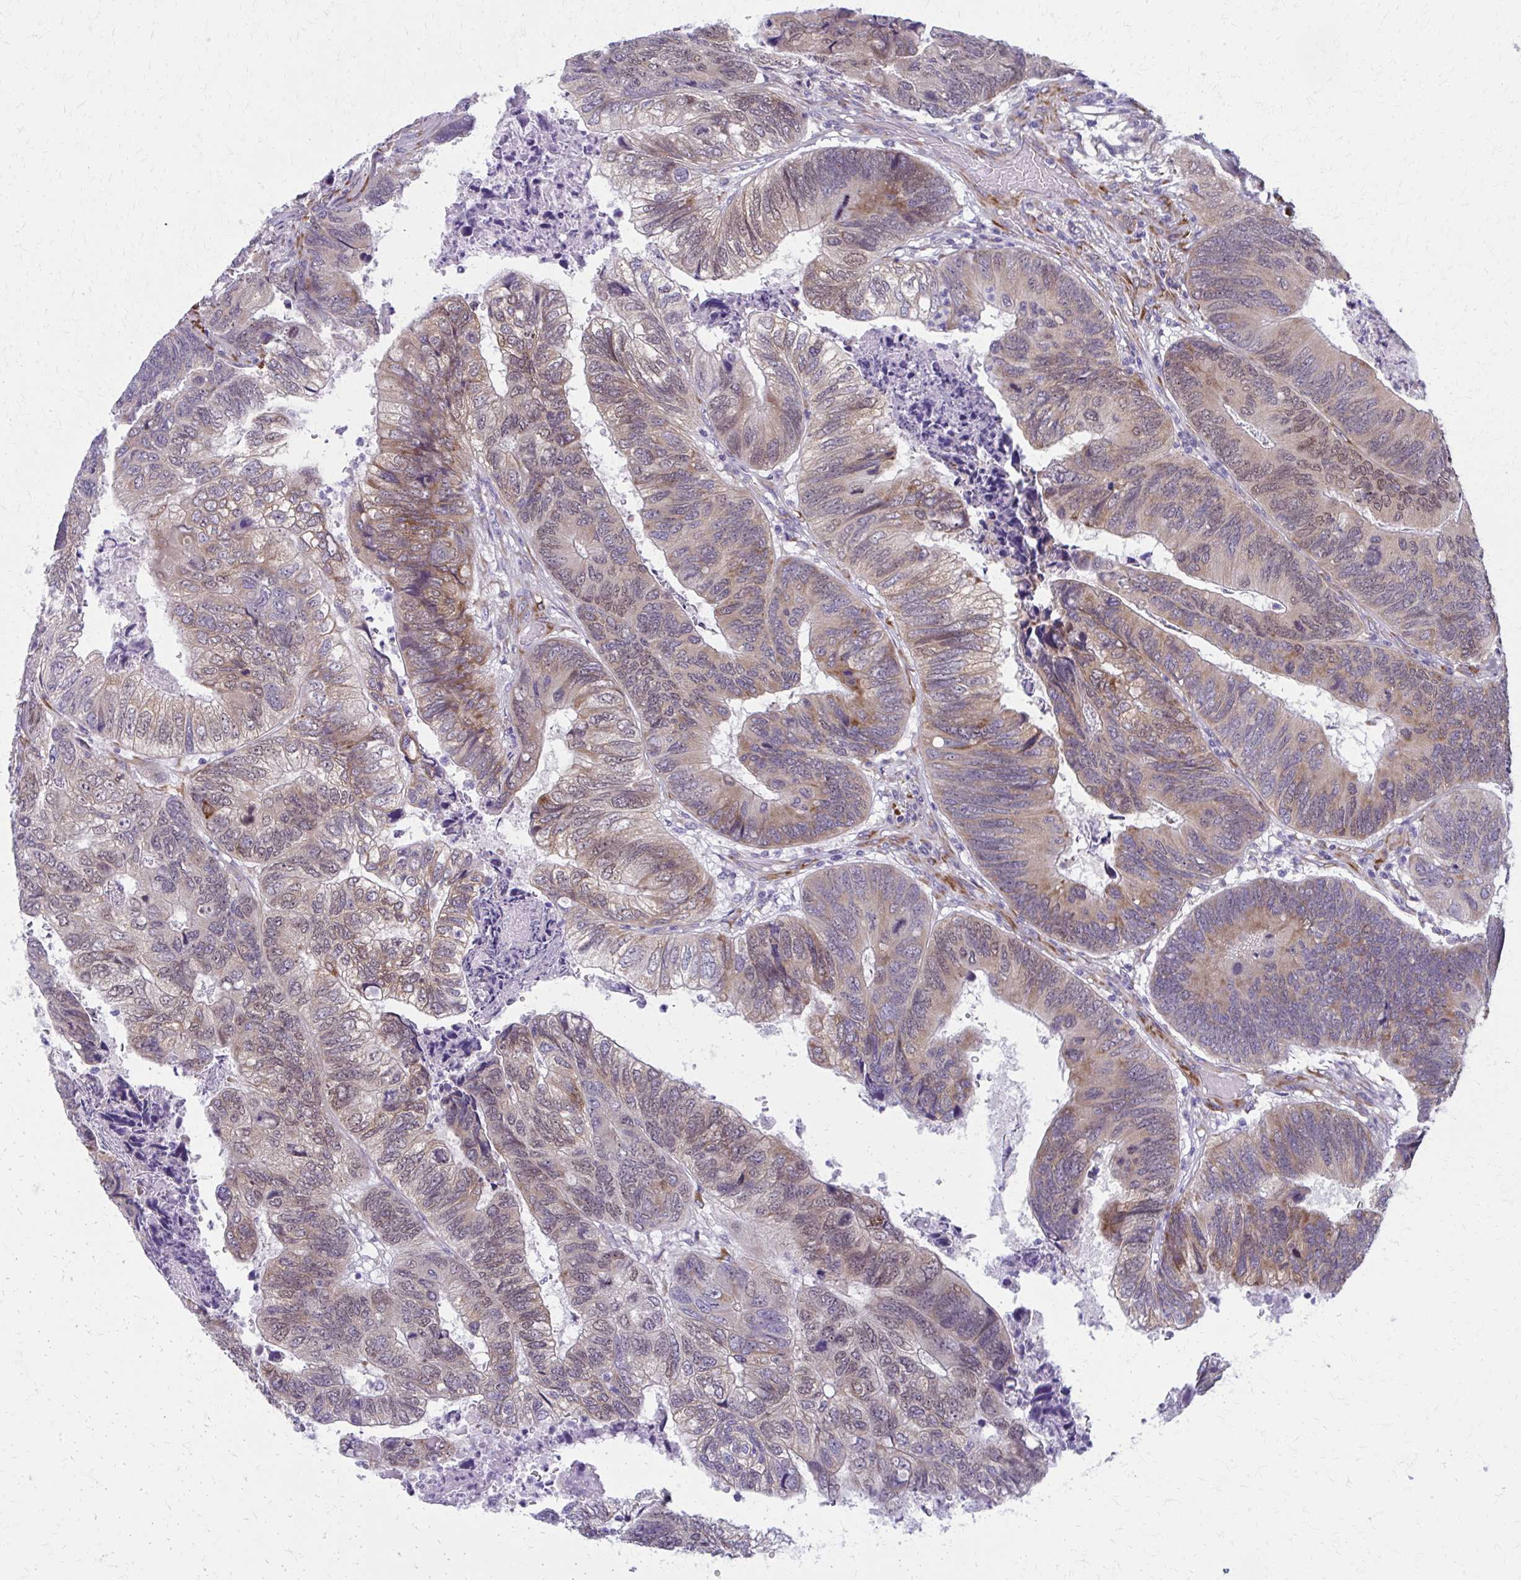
{"staining": {"intensity": "moderate", "quantity": ">75%", "location": "cytoplasmic/membranous"}, "tissue": "colorectal cancer", "cell_type": "Tumor cells", "image_type": "cancer", "snomed": [{"axis": "morphology", "description": "Adenocarcinoma, NOS"}, {"axis": "topography", "description": "Colon"}], "caption": "The image reveals a brown stain indicating the presence of a protein in the cytoplasmic/membranous of tumor cells in colorectal cancer (adenocarcinoma). The staining was performed using DAB, with brown indicating positive protein expression. Nuclei are stained blue with hematoxylin.", "gene": "SPATS2L", "patient": {"sex": "female", "age": 67}}